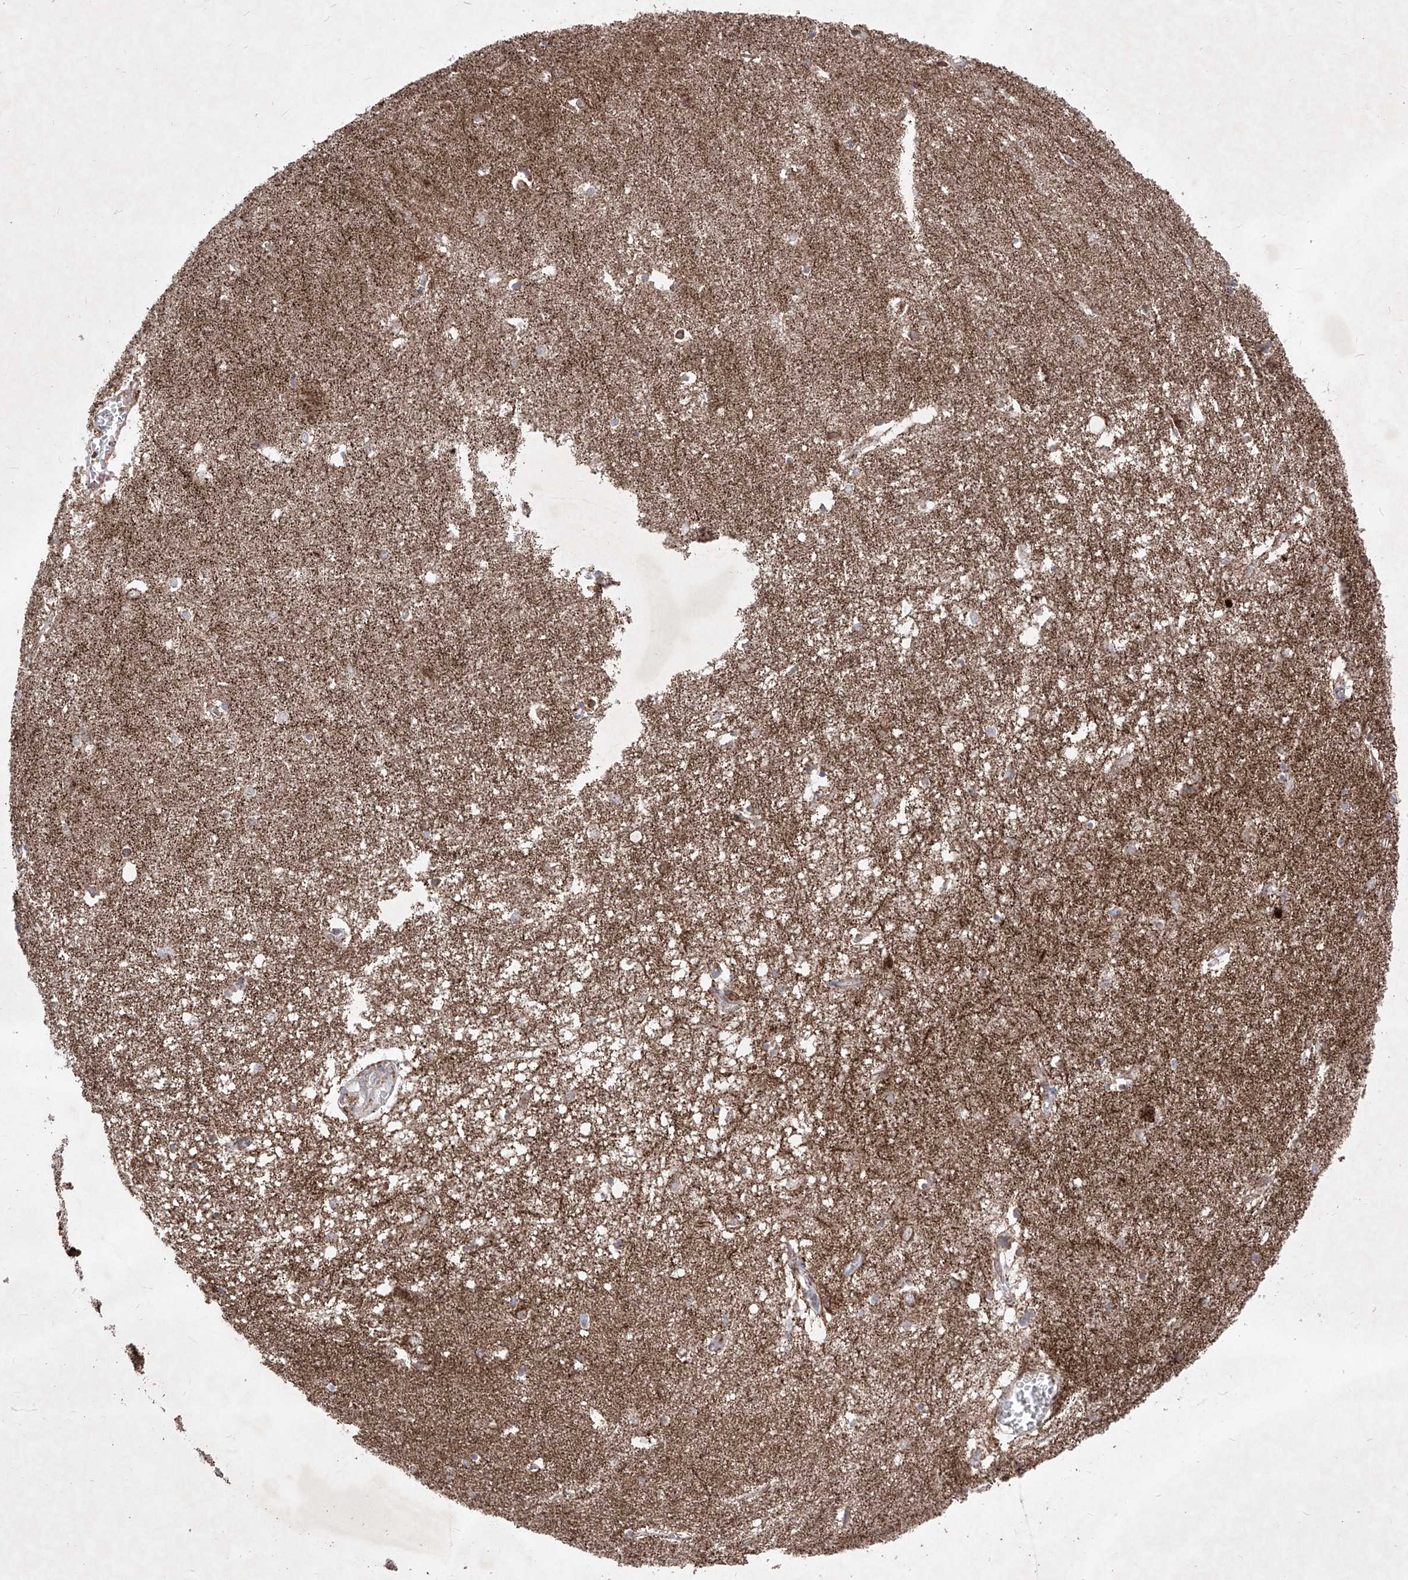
{"staining": {"intensity": "moderate", "quantity": "<25%", "location": "cytoplasmic/membranous"}, "tissue": "hippocampus", "cell_type": "Glial cells", "image_type": "normal", "snomed": [{"axis": "morphology", "description": "Normal tissue, NOS"}, {"axis": "topography", "description": "Hippocampus"}], "caption": "Protein analysis of normal hippocampus exhibits moderate cytoplasmic/membranous positivity in about <25% of glial cells. (DAB IHC, brown staining for protein, blue staining for nuclei).", "gene": "SEMA6A", "patient": {"sex": "female", "age": 64}}